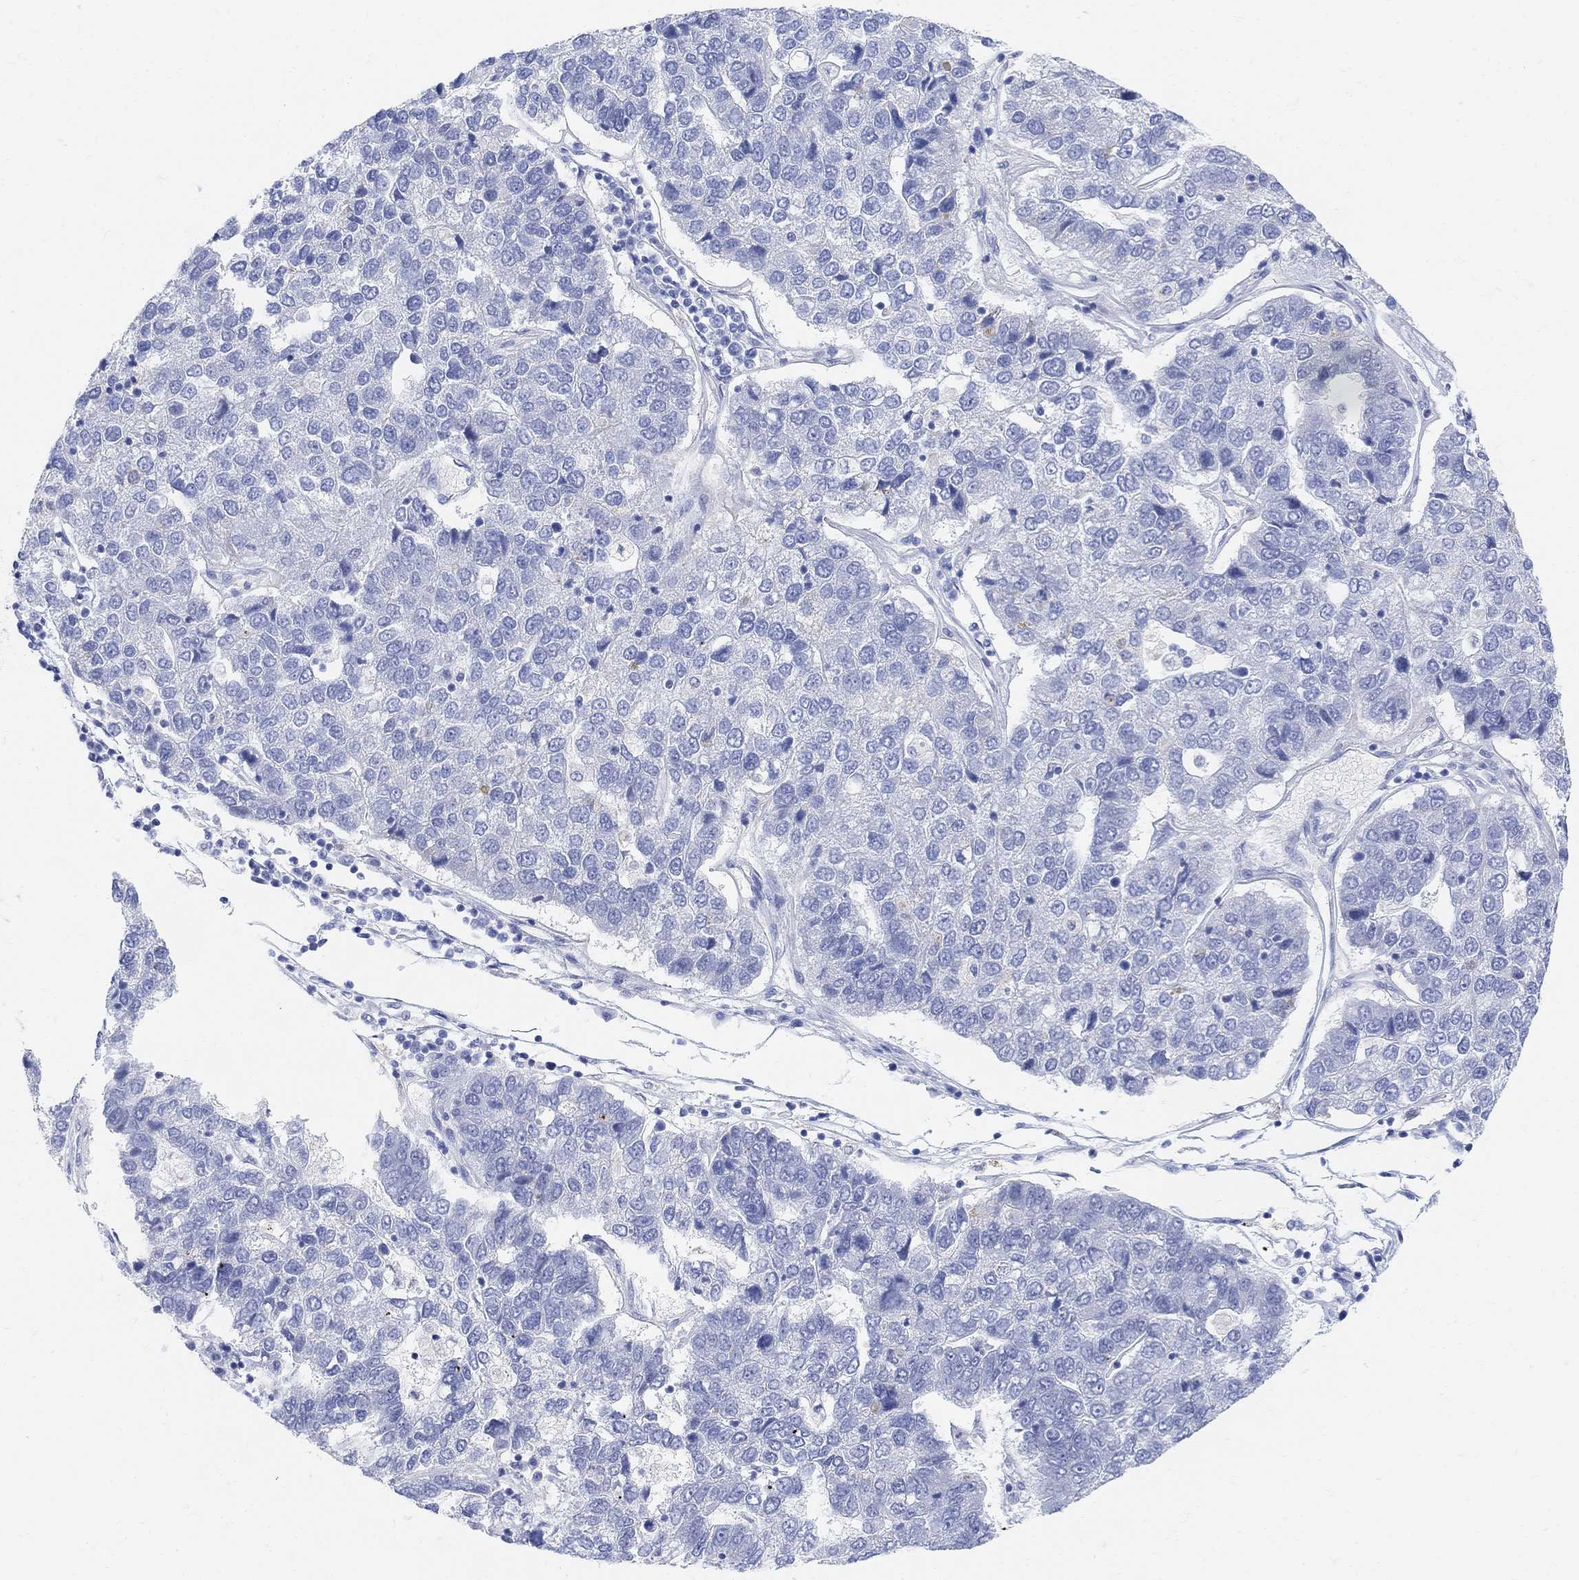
{"staining": {"intensity": "negative", "quantity": "none", "location": "none"}, "tissue": "pancreatic cancer", "cell_type": "Tumor cells", "image_type": "cancer", "snomed": [{"axis": "morphology", "description": "Adenocarcinoma, NOS"}, {"axis": "topography", "description": "Pancreas"}], "caption": "This photomicrograph is of pancreatic adenocarcinoma stained with IHC to label a protein in brown with the nuclei are counter-stained blue. There is no positivity in tumor cells.", "gene": "RETNLB", "patient": {"sex": "female", "age": 61}}